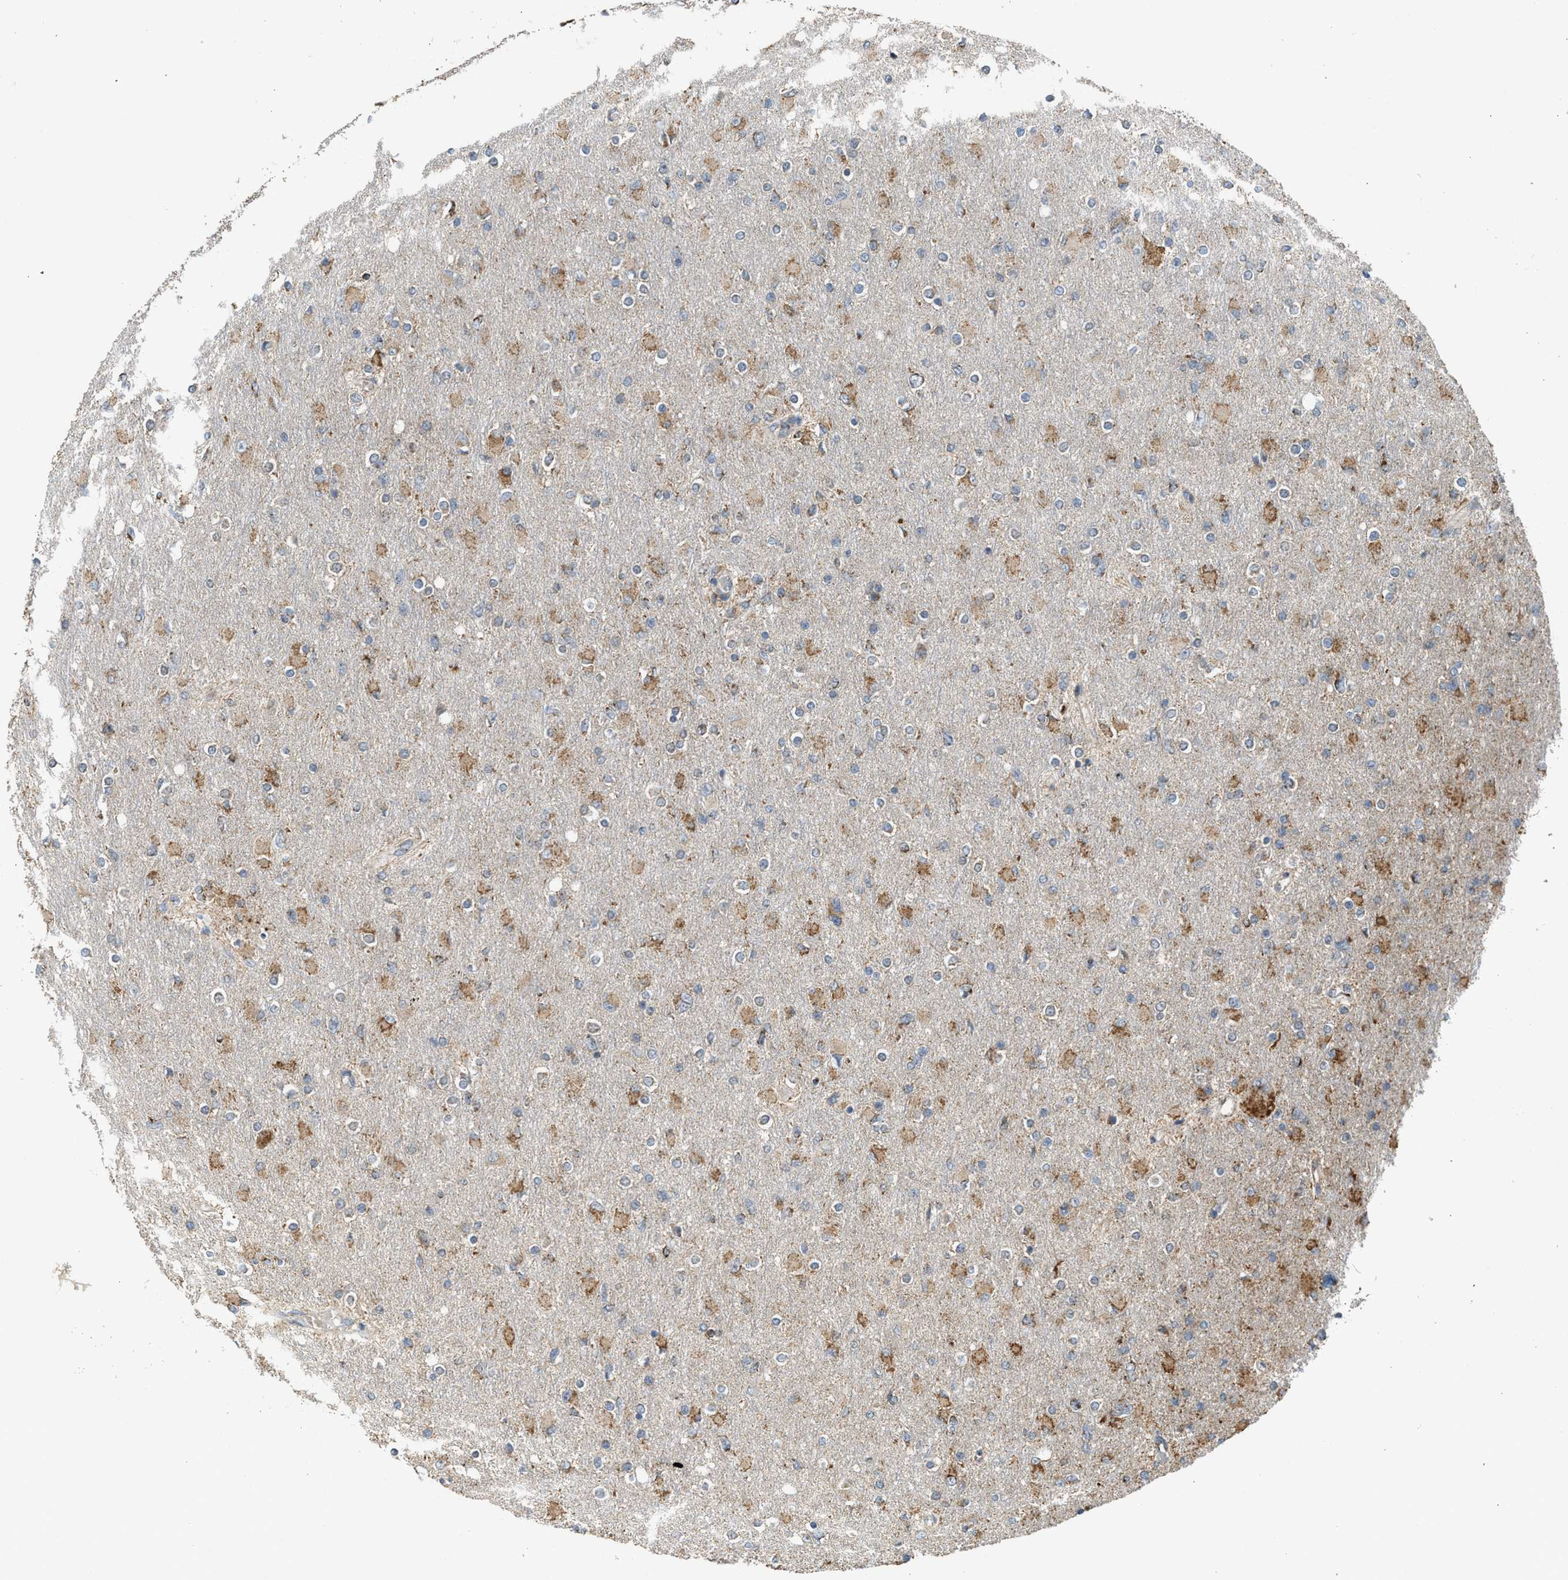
{"staining": {"intensity": "moderate", "quantity": "25%-75%", "location": "cytoplasmic/membranous"}, "tissue": "glioma", "cell_type": "Tumor cells", "image_type": "cancer", "snomed": [{"axis": "morphology", "description": "Glioma, malignant, High grade"}, {"axis": "topography", "description": "Cerebral cortex"}], "caption": "Immunohistochemistry (IHC) staining of glioma, which shows medium levels of moderate cytoplasmic/membranous staining in approximately 25%-75% of tumor cells indicating moderate cytoplasmic/membranous protein expression. The staining was performed using DAB (brown) for protein detection and nuclei were counterstained in hematoxylin (blue).", "gene": "STARD3", "patient": {"sex": "female", "age": 36}}